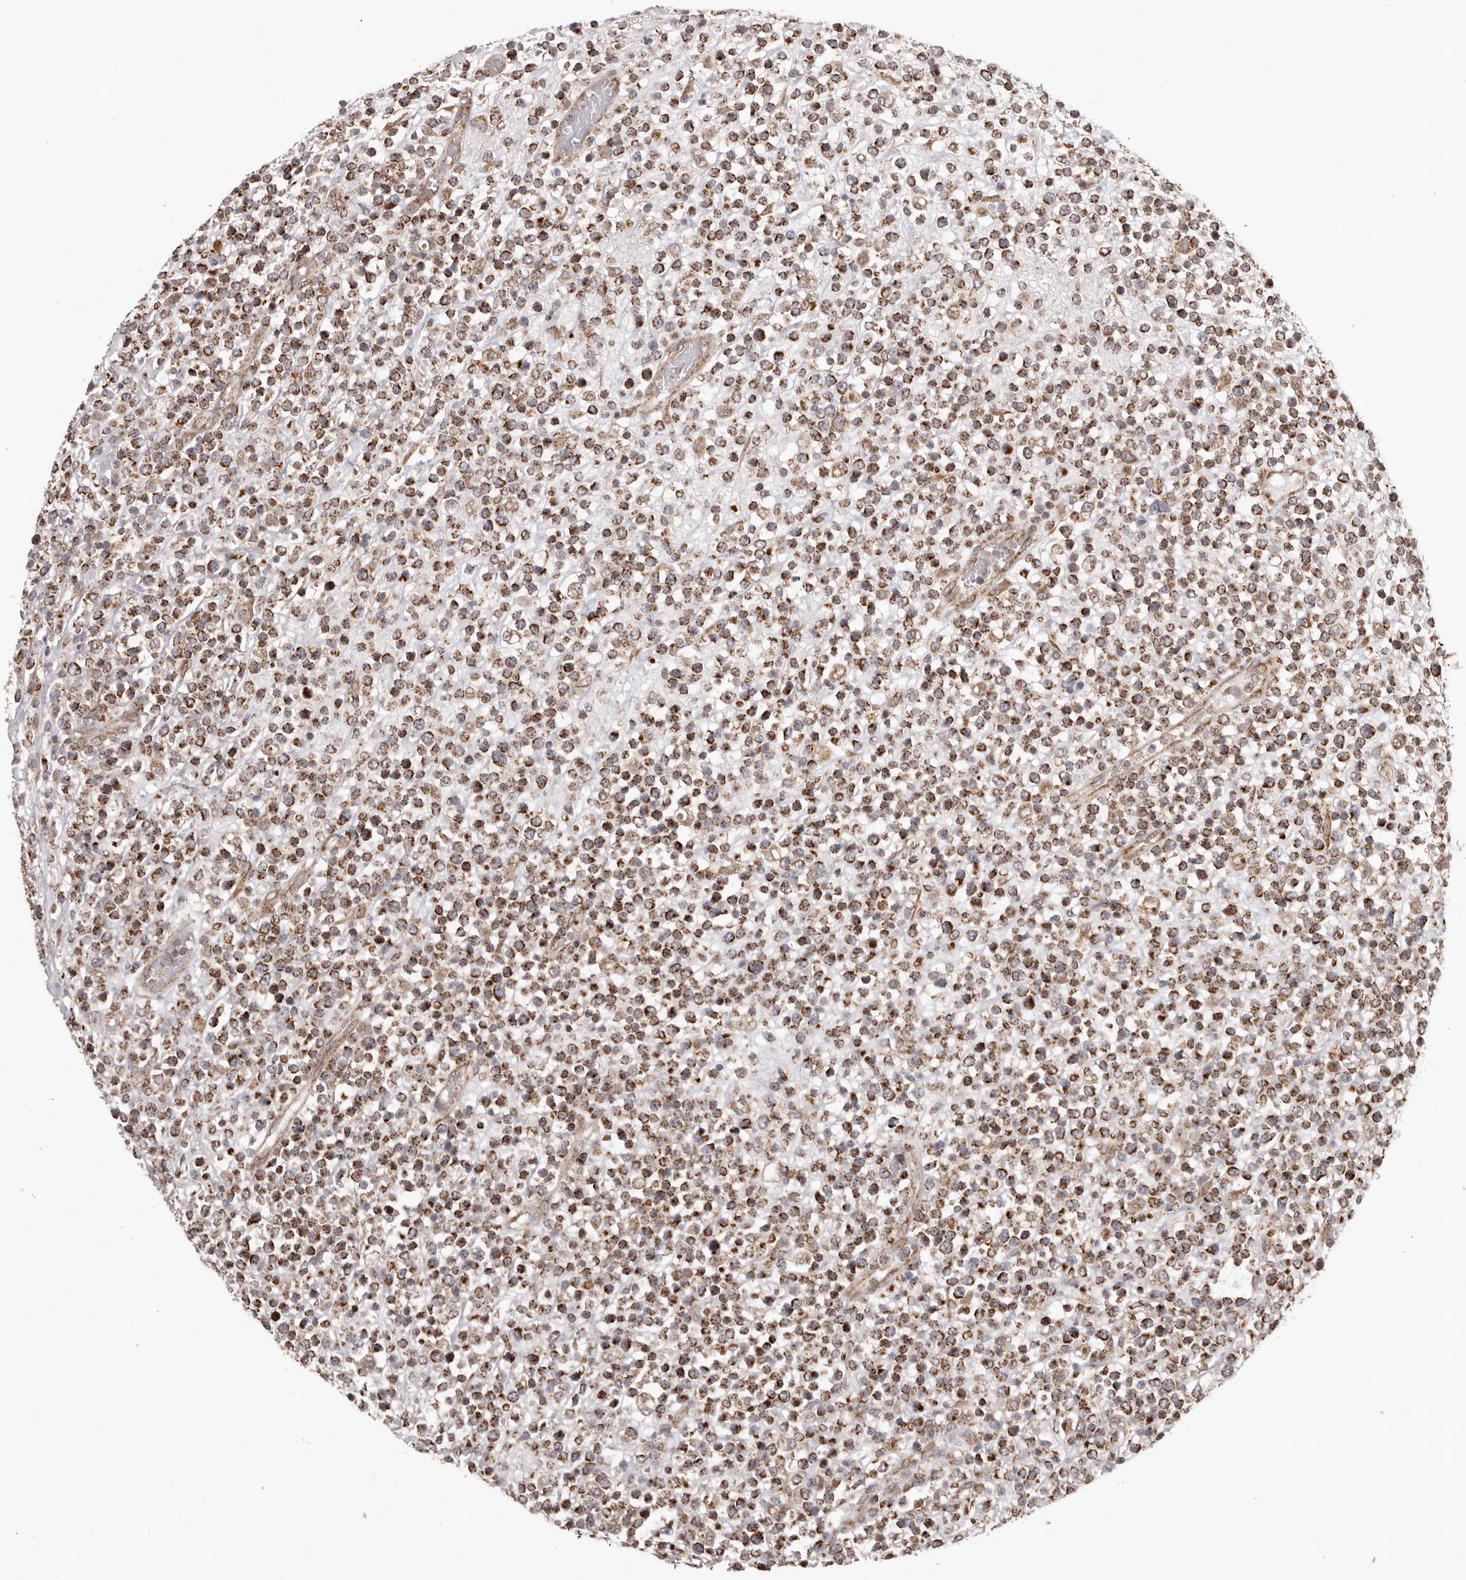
{"staining": {"intensity": "strong", "quantity": ">75%", "location": "cytoplasmic/membranous"}, "tissue": "lymphoma", "cell_type": "Tumor cells", "image_type": "cancer", "snomed": [{"axis": "morphology", "description": "Malignant lymphoma, non-Hodgkin's type, High grade"}, {"axis": "topography", "description": "Colon"}], "caption": "Strong cytoplasmic/membranous protein expression is seen in approximately >75% of tumor cells in lymphoma. (Stains: DAB (3,3'-diaminobenzidine) in brown, nuclei in blue, Microscopy: brightfield microscopy at high magnification).", "gene": "CHRM2", "patient": {"sex": "female", "age": 53}}